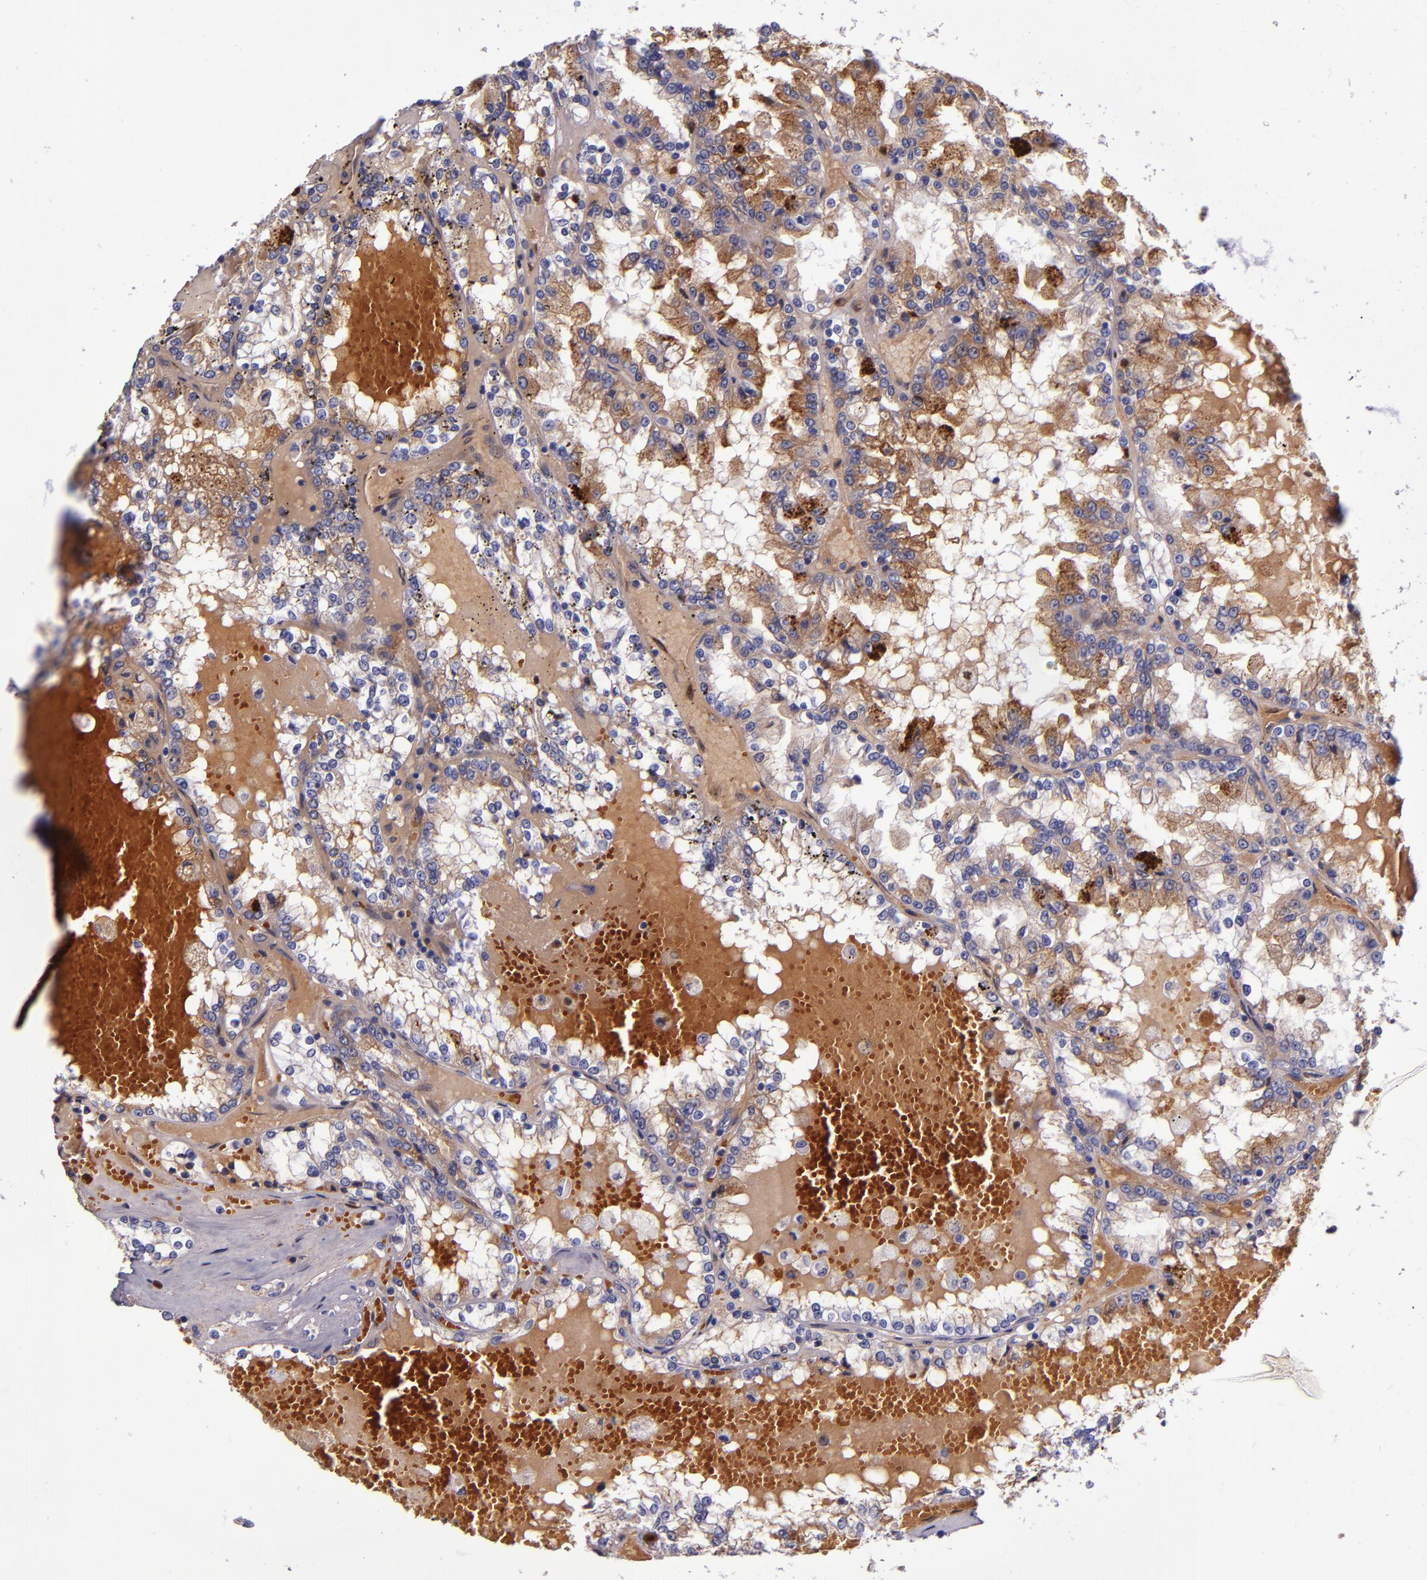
{"staining": {"intensity": "moderate", "quantity": ">75%", "location": "cytoplasmic/membranous"}, "tissue": "renal cancer", "cell_type": "Tumor cells", "image_type": "cancer", "snomed": [{"axis": "morphology", "description": "Adenocarcinoma, NOS"}, {"axis": "topography", "description": "Kidney"}], "caption": "Immunohistochemical staining of adenocarcinoma (renal) demonstrates medium levels of moderate cytoplasmic/membranous protein expression in about >75% of tumor cells.", "gene": "CLEC3B", "patient": {"sex": "female", "age": 56}}